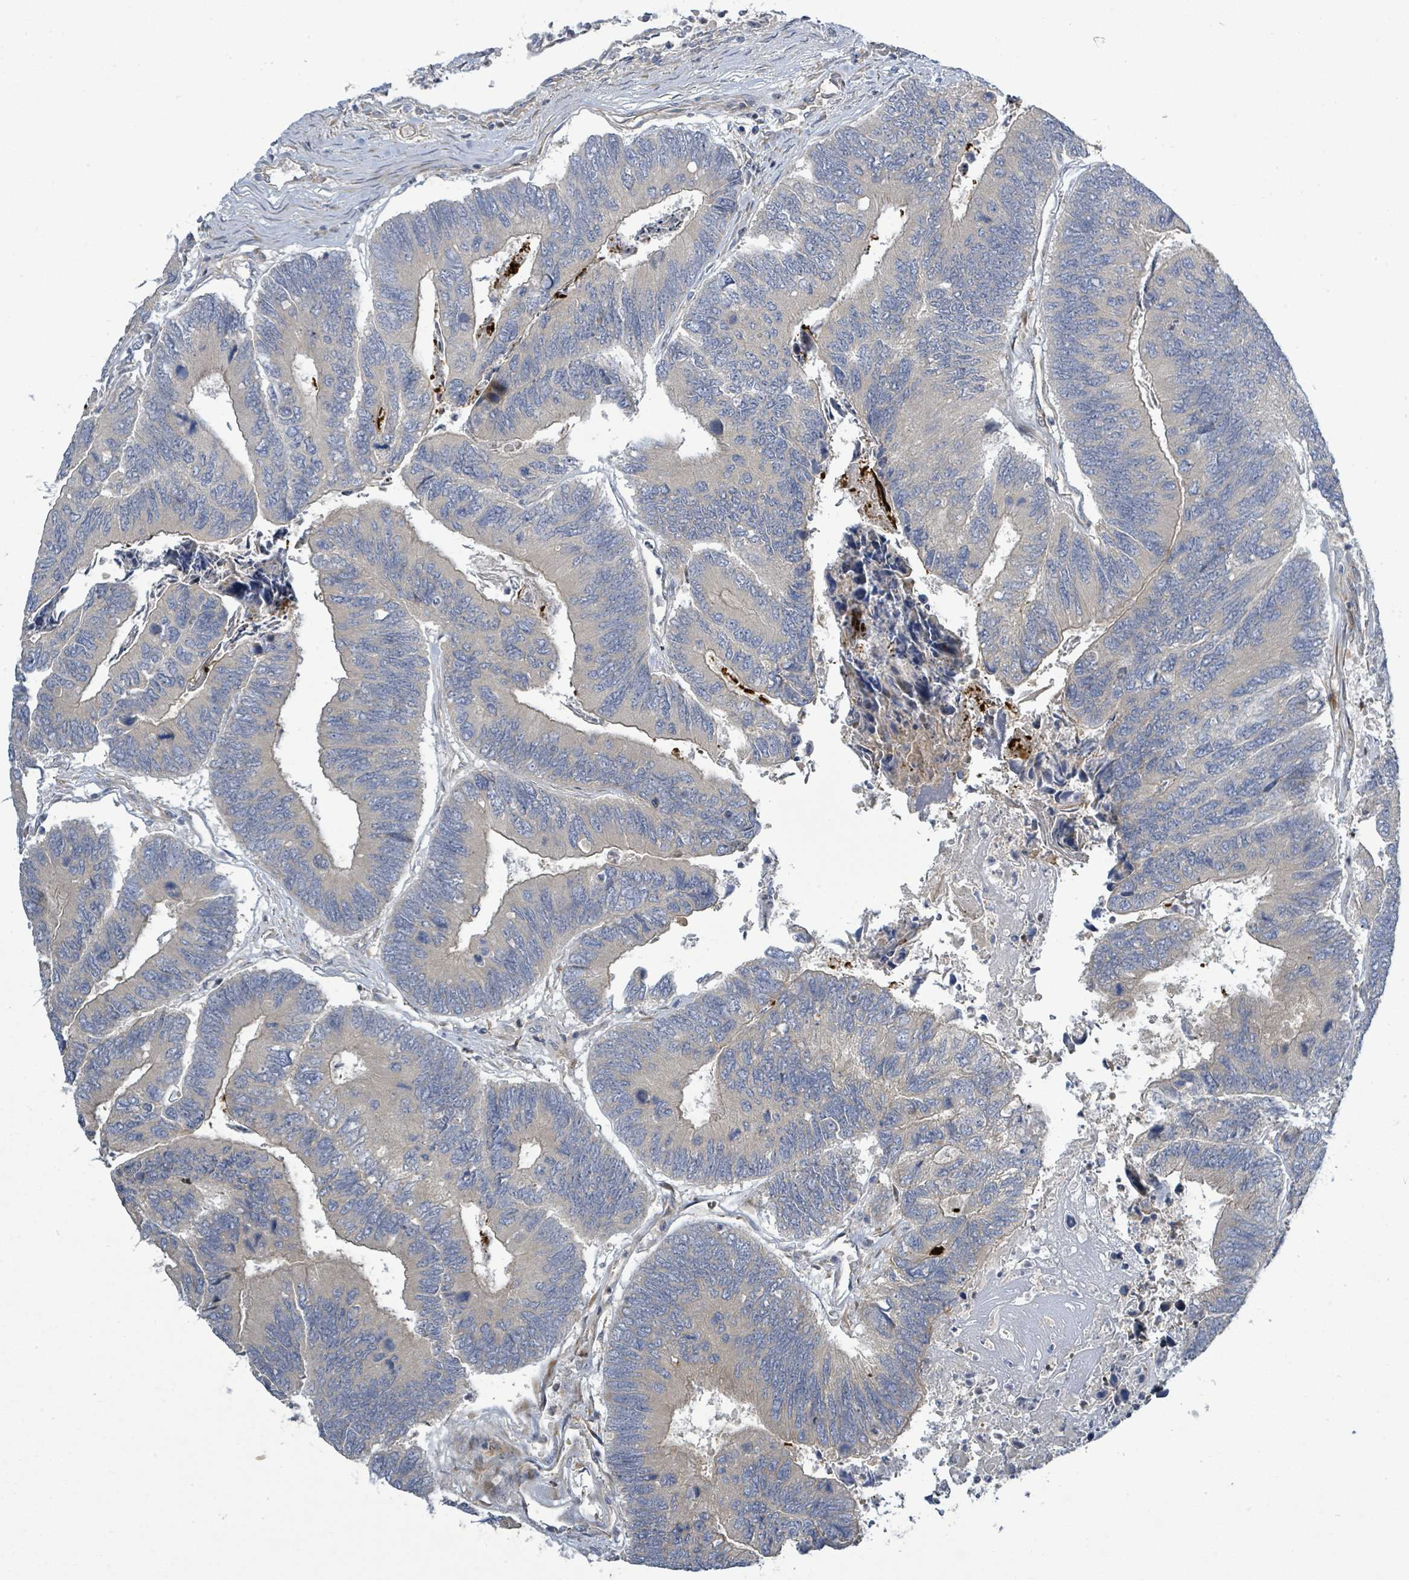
{"staining": {"intensity": "negative", "quantity": "none", "location": "none"}, "tissue": "colorectal cancer", "cell_type": "Tumor cells", "image_type": "cancer", "snomed": [{"axis": "morphology", "description": "Adenocarcinoma, NOS"}, {"axis": "topography", "description": "Colon"}], "caption": "Human adenocarcinoma (colorectal) stained for a protein using immunohistochemistry reveals no staining in tumor cells.", "gene": "CFAP210", "patient": {"sex": "female", "age": 67}}